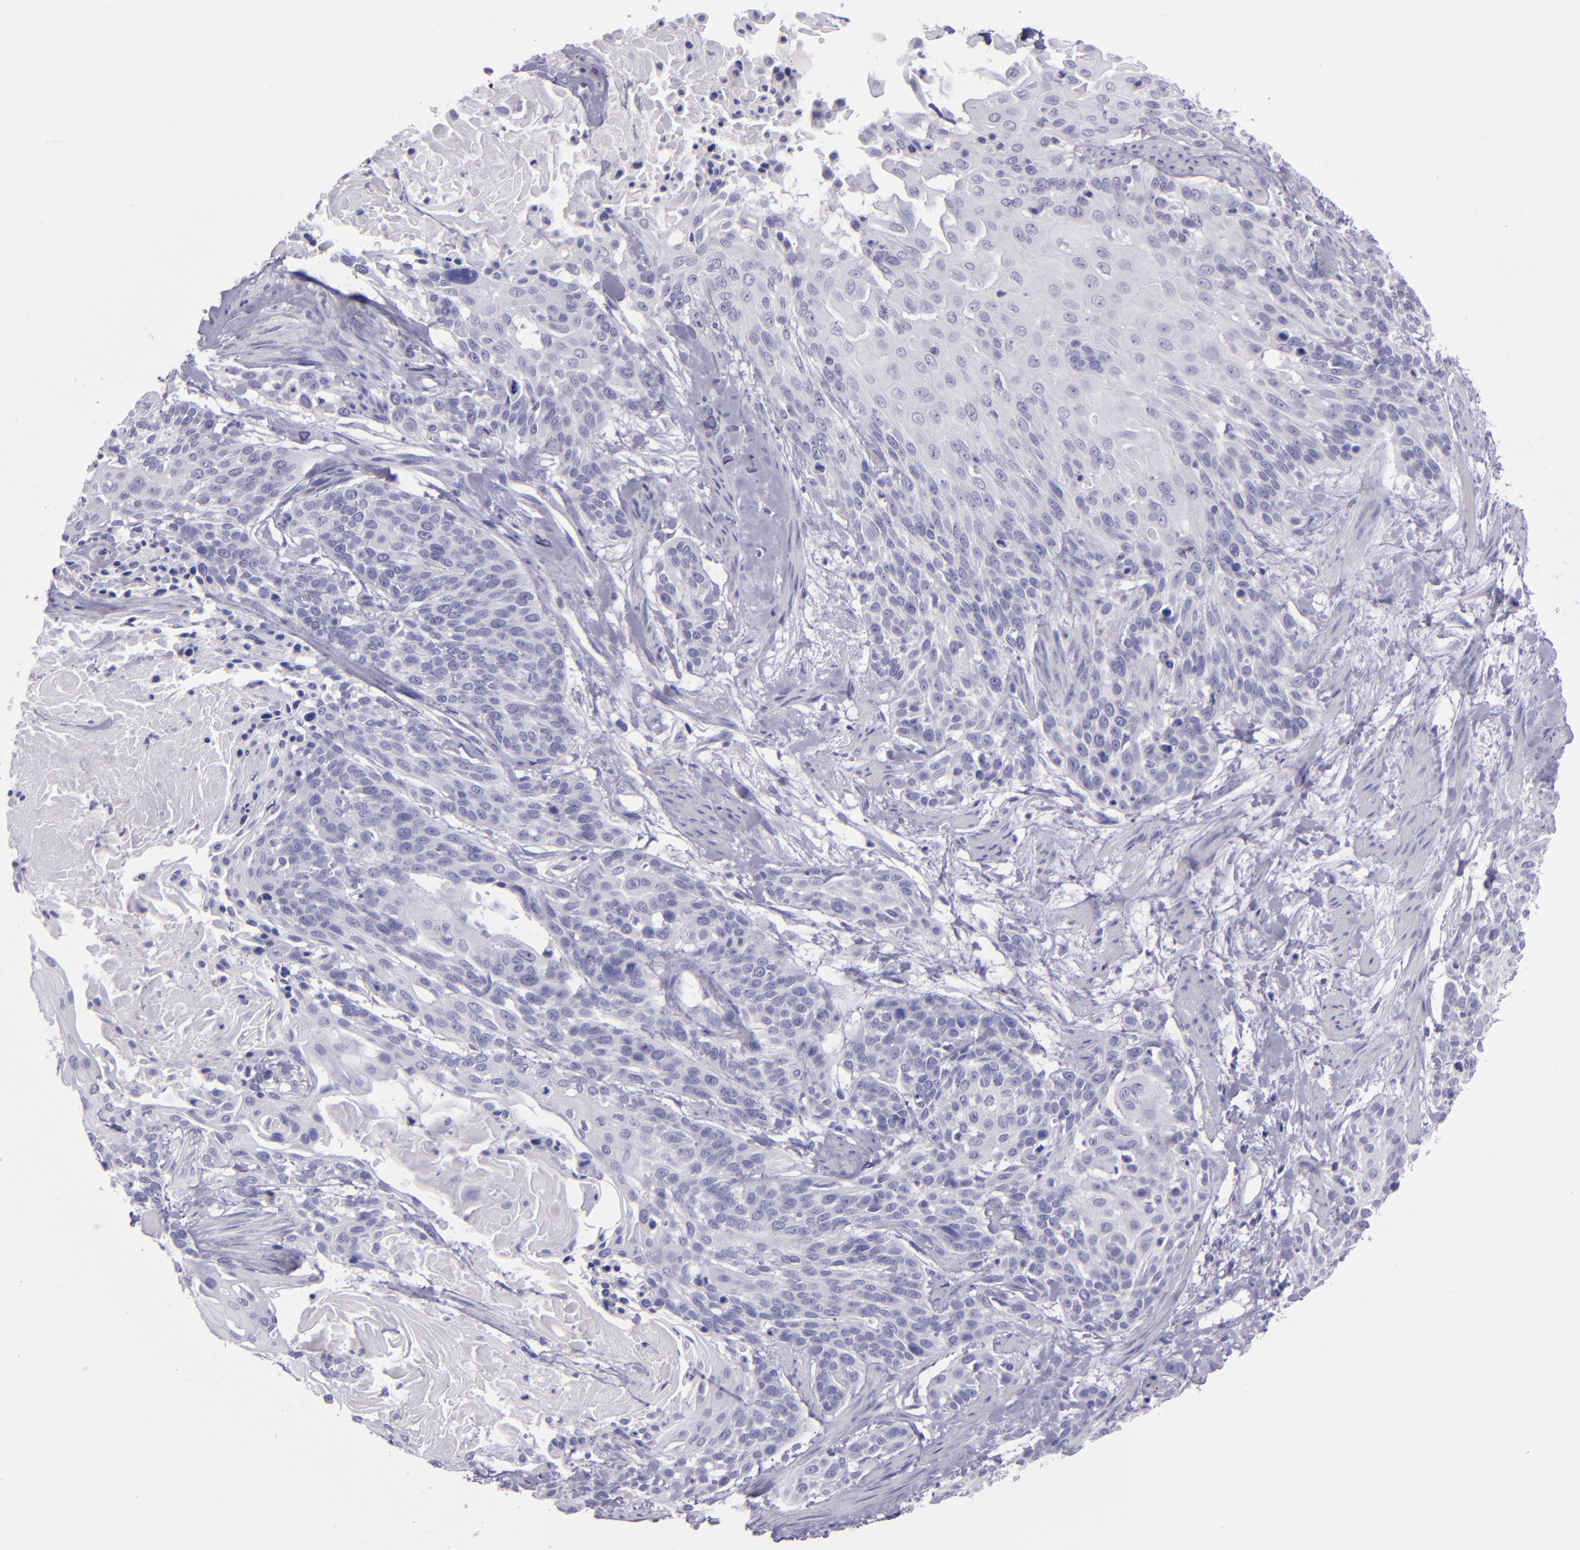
{"staining": {"intensity": "negative", "quantity": "none", "location": "none"}, "tissue": "cervical cancer", "cell_type": "Tumor cells", "image_type": "cancer", "snomed": [{"axis": "morphology", "description": "Squamous cell carcinoma, NOS"}, {"axis": "topography", "description": "Cervix"}], "caption": "Protein analysis of cervical cancer (squamous cell carcinoma) demonstrates no significant expression in tumor cells.", "gene": "TNNT3", "patient": {"sex": "female", "age": 57}}